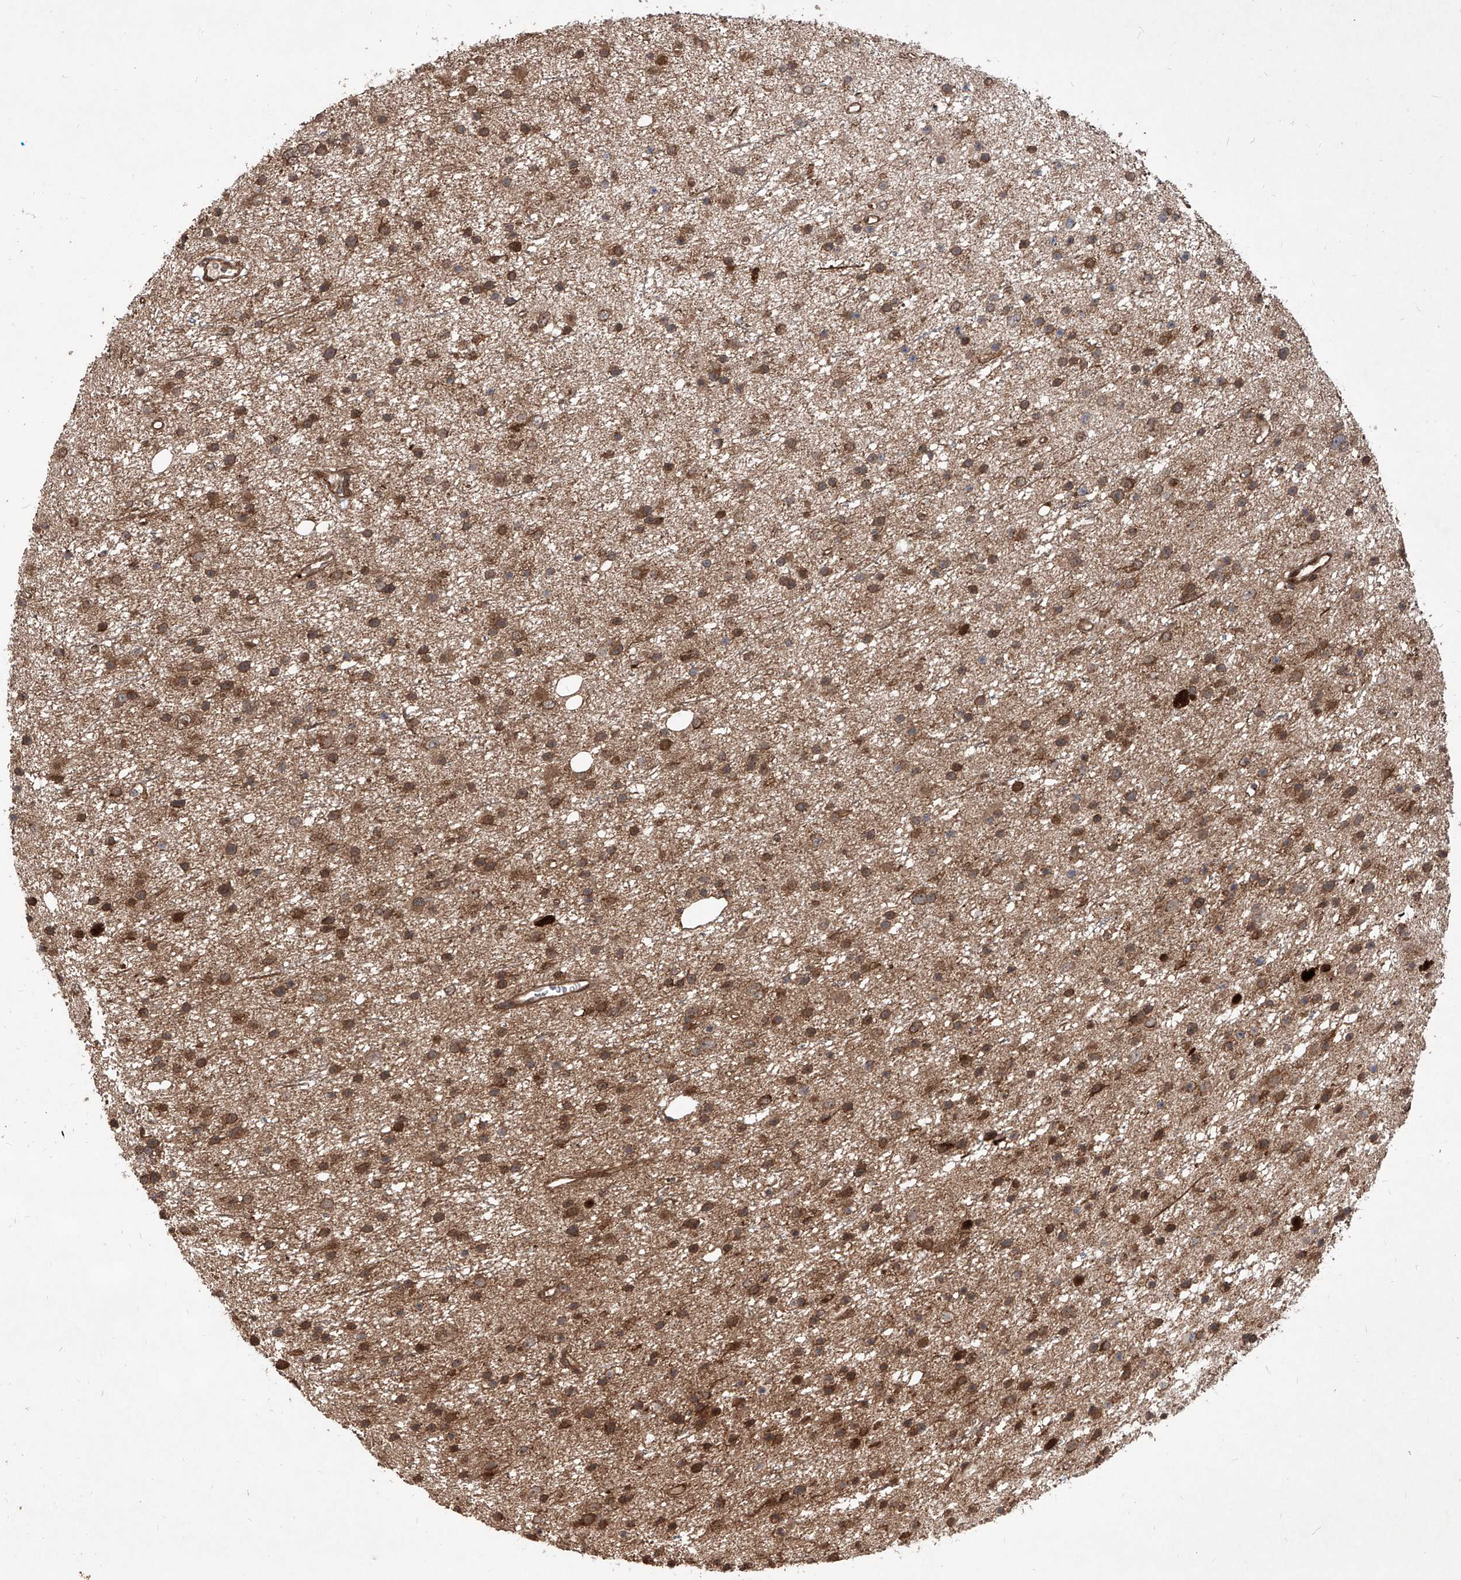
{"staining": {"intensity": "moderate", "quantity": ">75%", "location": "cytoplasmic/membranous"}, "tissue": "glioma", "cell_type": "Tumor cells", "image_type": "cancer", "snomed": [{"axis": "morphology", "description": "Glioma, malignant, Low grade"}, {"axis": "topography", "description": "Cerebral cortex"}], "caption": "Tumor cells show moderate cytoplasmic/membranous positivity in approximately >75% of cells in glioma.", "gene": "MAGED2", "patient": {"sex": "female", "age": 39}}